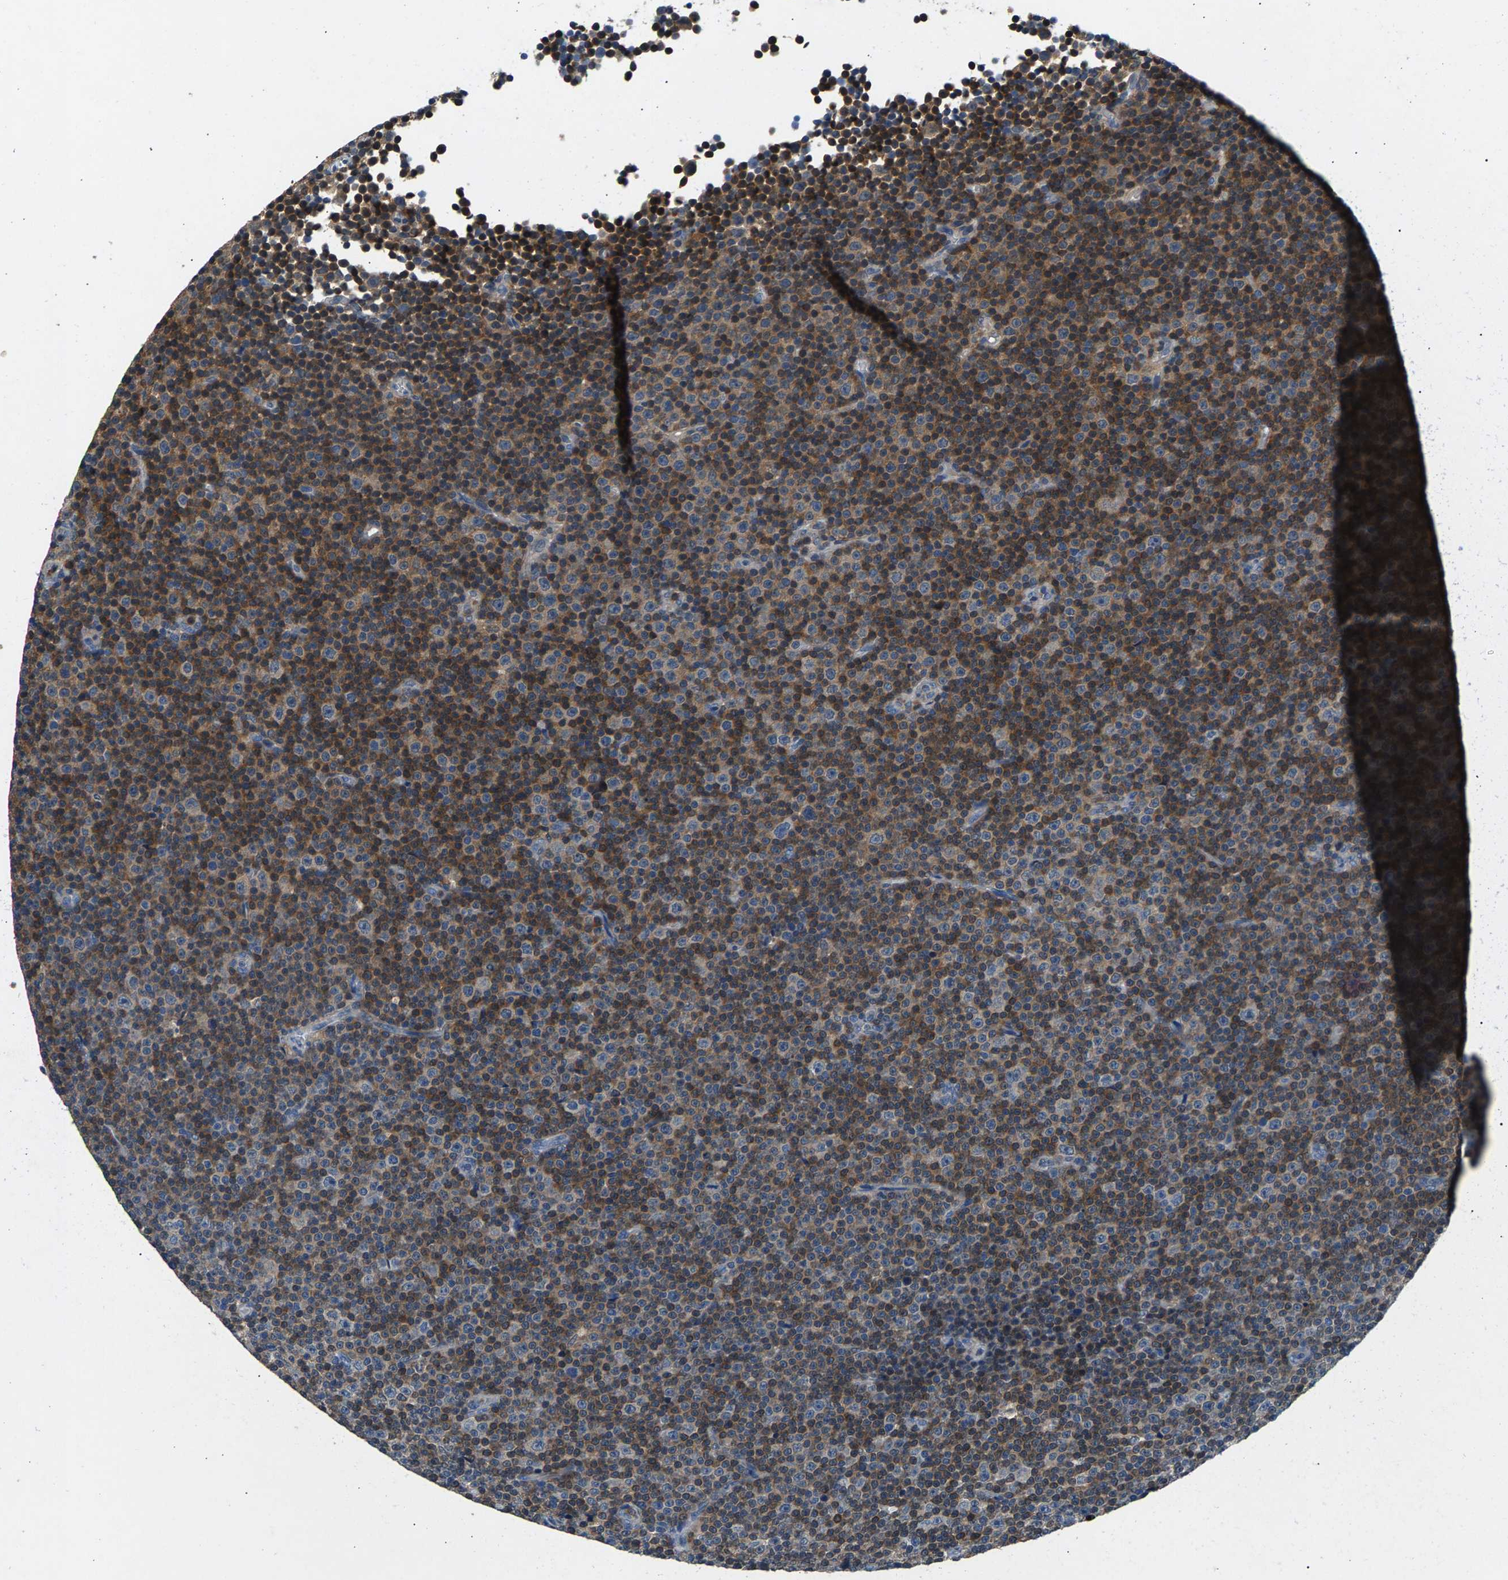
{"staining": {"intensity": "moderate", "quantity": ">75%", "location": "cytoplasmic/membranous"}, "tissue": "lymphoma", "cell_type": "Tumor cells", "image_type": "cancer", "snomed": [{"axis": "morphology", "description": "Malignant lymphoma, non-Hodgkin's type, Low grade"}, {"axis": "topography", "description": "Lymph node"}], "caption": "Immunohistochemical staining of lymphoma reveals moderate cytoplasmic/membranous protein expression in about >75% of tumor cells.", "gene": "NT5C", "patient": {"sex": "female", "age": 67}}